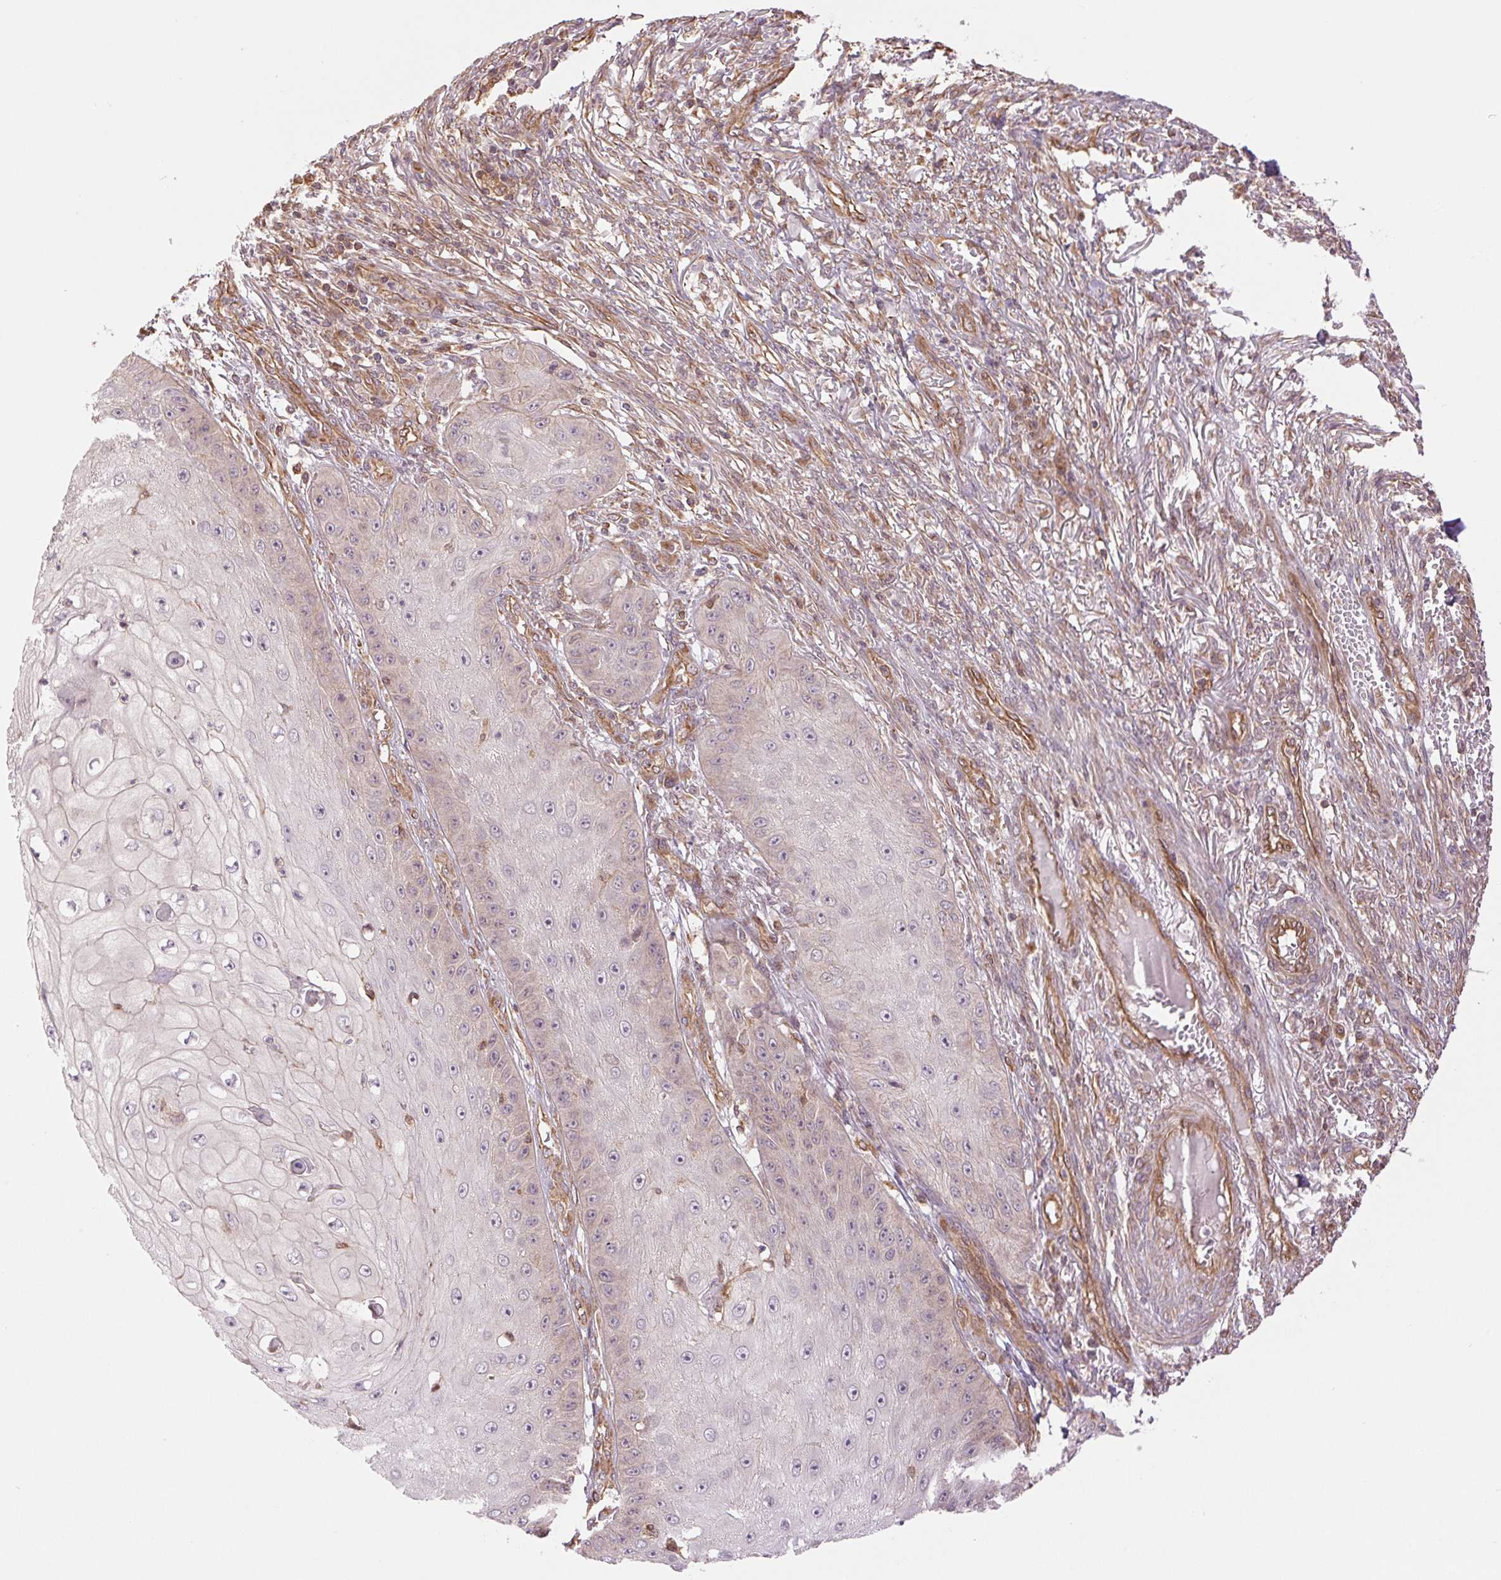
{"staining": {"intensity": "weak", "quantity": "<25%", "location": "cytoplasmic/membranous"}, "tissue": "skin cancer", "cell_type": "Tumor cells", "image_type": "cancer", "snomed": [{"axis": "morphology", "description": "Squamous cell carcinoma, NOS"}, {"axis": "topography", "description": "Skin"}], "caption": "The photomicrograph exhibits no significant staining in tumor cells of skin cancer (squamous cell carcinoma).", "gene": "STARD7", "patient": {"sex": "male", "age": 70}}